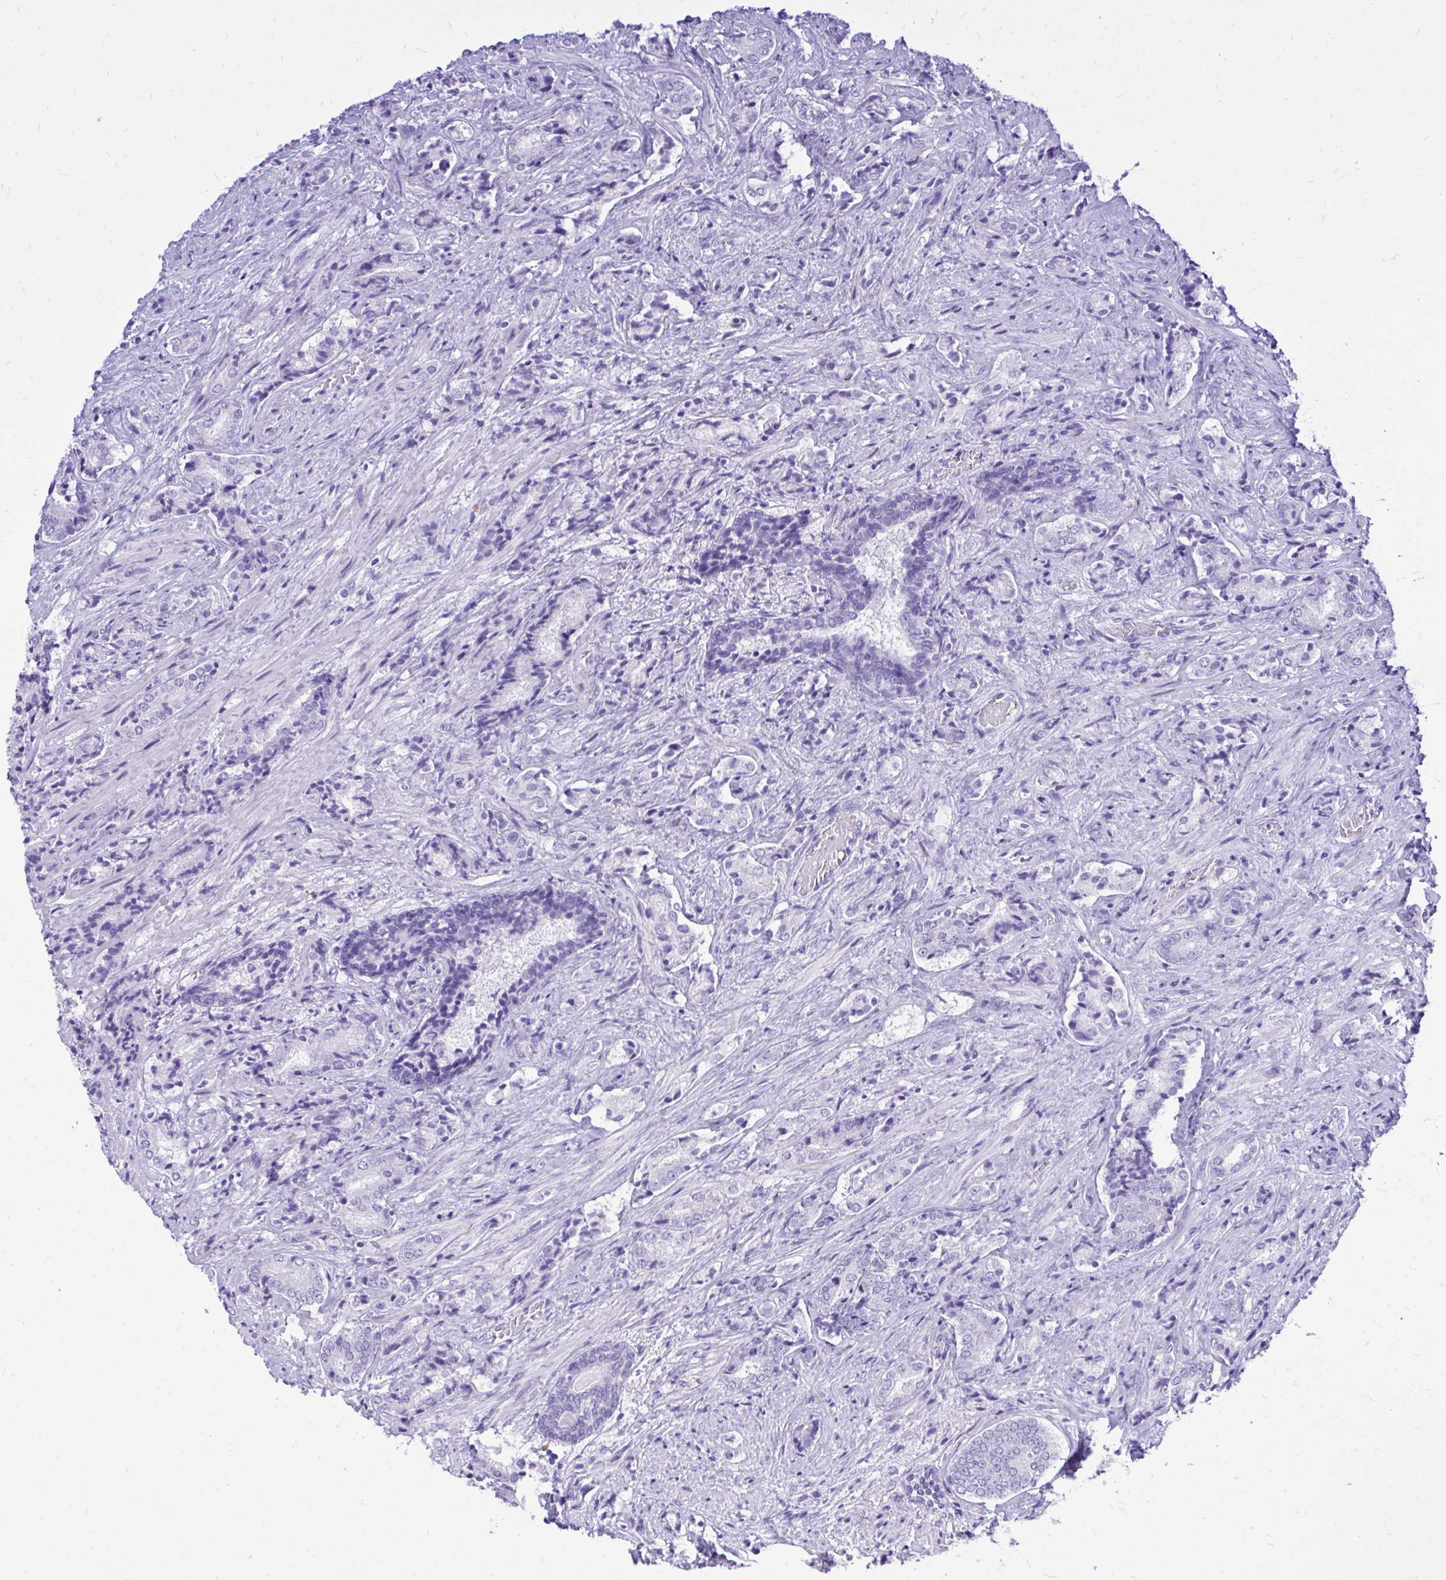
{"staining": {"intensity": "negative", "quantity": "none", "location": "none"}, "tissue": "prostate cancer", "cell_type": "Tumor cells", "image_type": "cancer", "snomed": [{"axis": "morphology", "description": "Adenocarcinoma, High grade"}, {"axis": "topography", "description": "Prostate"}], "caption": "A high-resolution image shows immunohistochemistry (IHC) staining of prostate cancer (adenocarcinoma (high-grade)), which exhibits no significant expression in tumor cells.", "gene": "MON1A", "patient": {"sex": "male", "age": 62}}